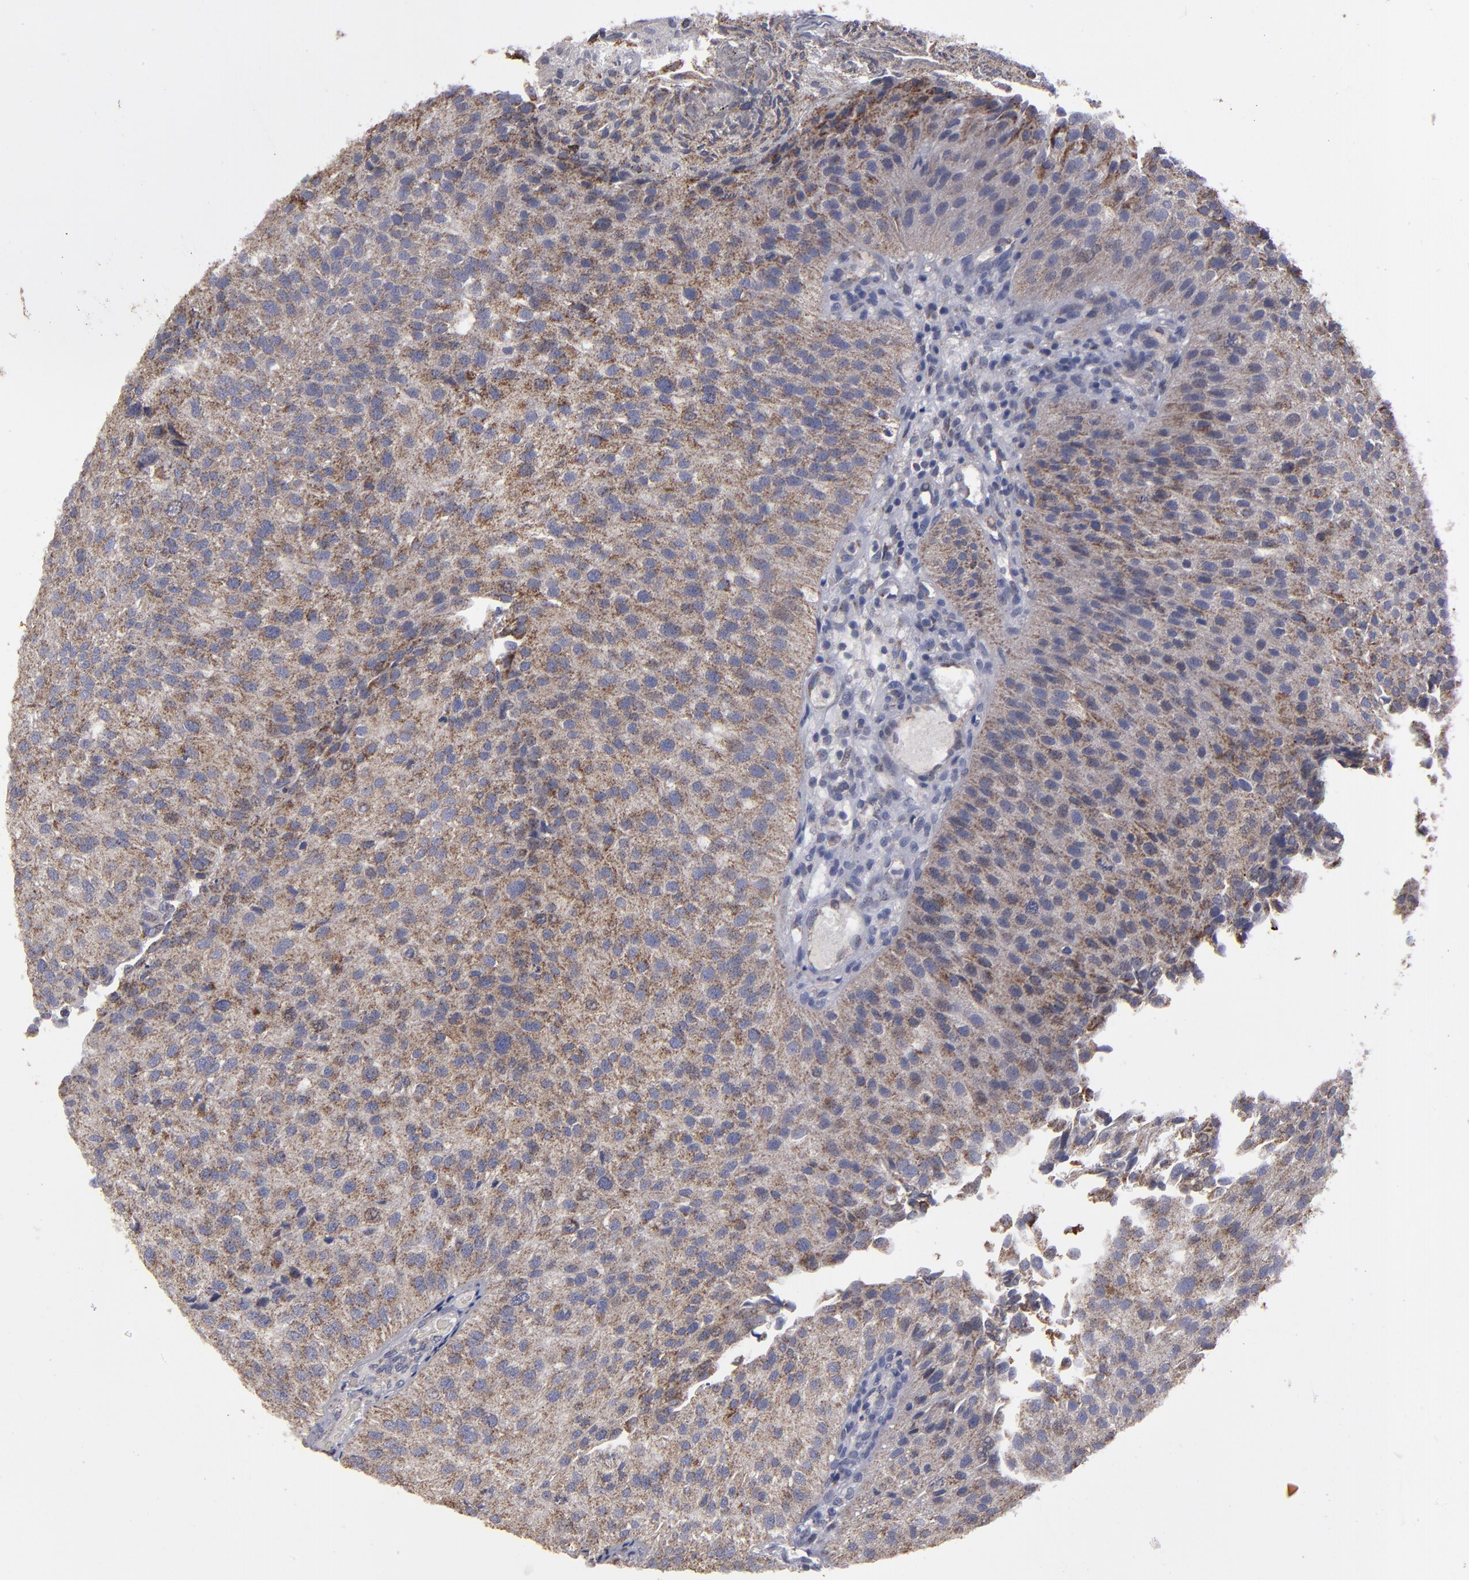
{"staining": {"intensity": "moderate", "quantity": ">75%", "location": "cytoplasmic/membranous"}, "tissue": "urothelial cancer", "cell_type": "Tumor cells", "image_type": "cancer", "snomed": [{"axis": "morphology", "description": "Urothelial carcinoma, Low grade"}, {"axis": "topography", "description": "Urinary bladder"}], "caption": "Immunohistochemistry (IHC) of human urothelial cancer reveals medium levels of moderate cytoplasmic/membranous positivity in about >75% of tumor cells.", "gene": "MYOM2", "patient": {"sex": "female", "age": 89}}